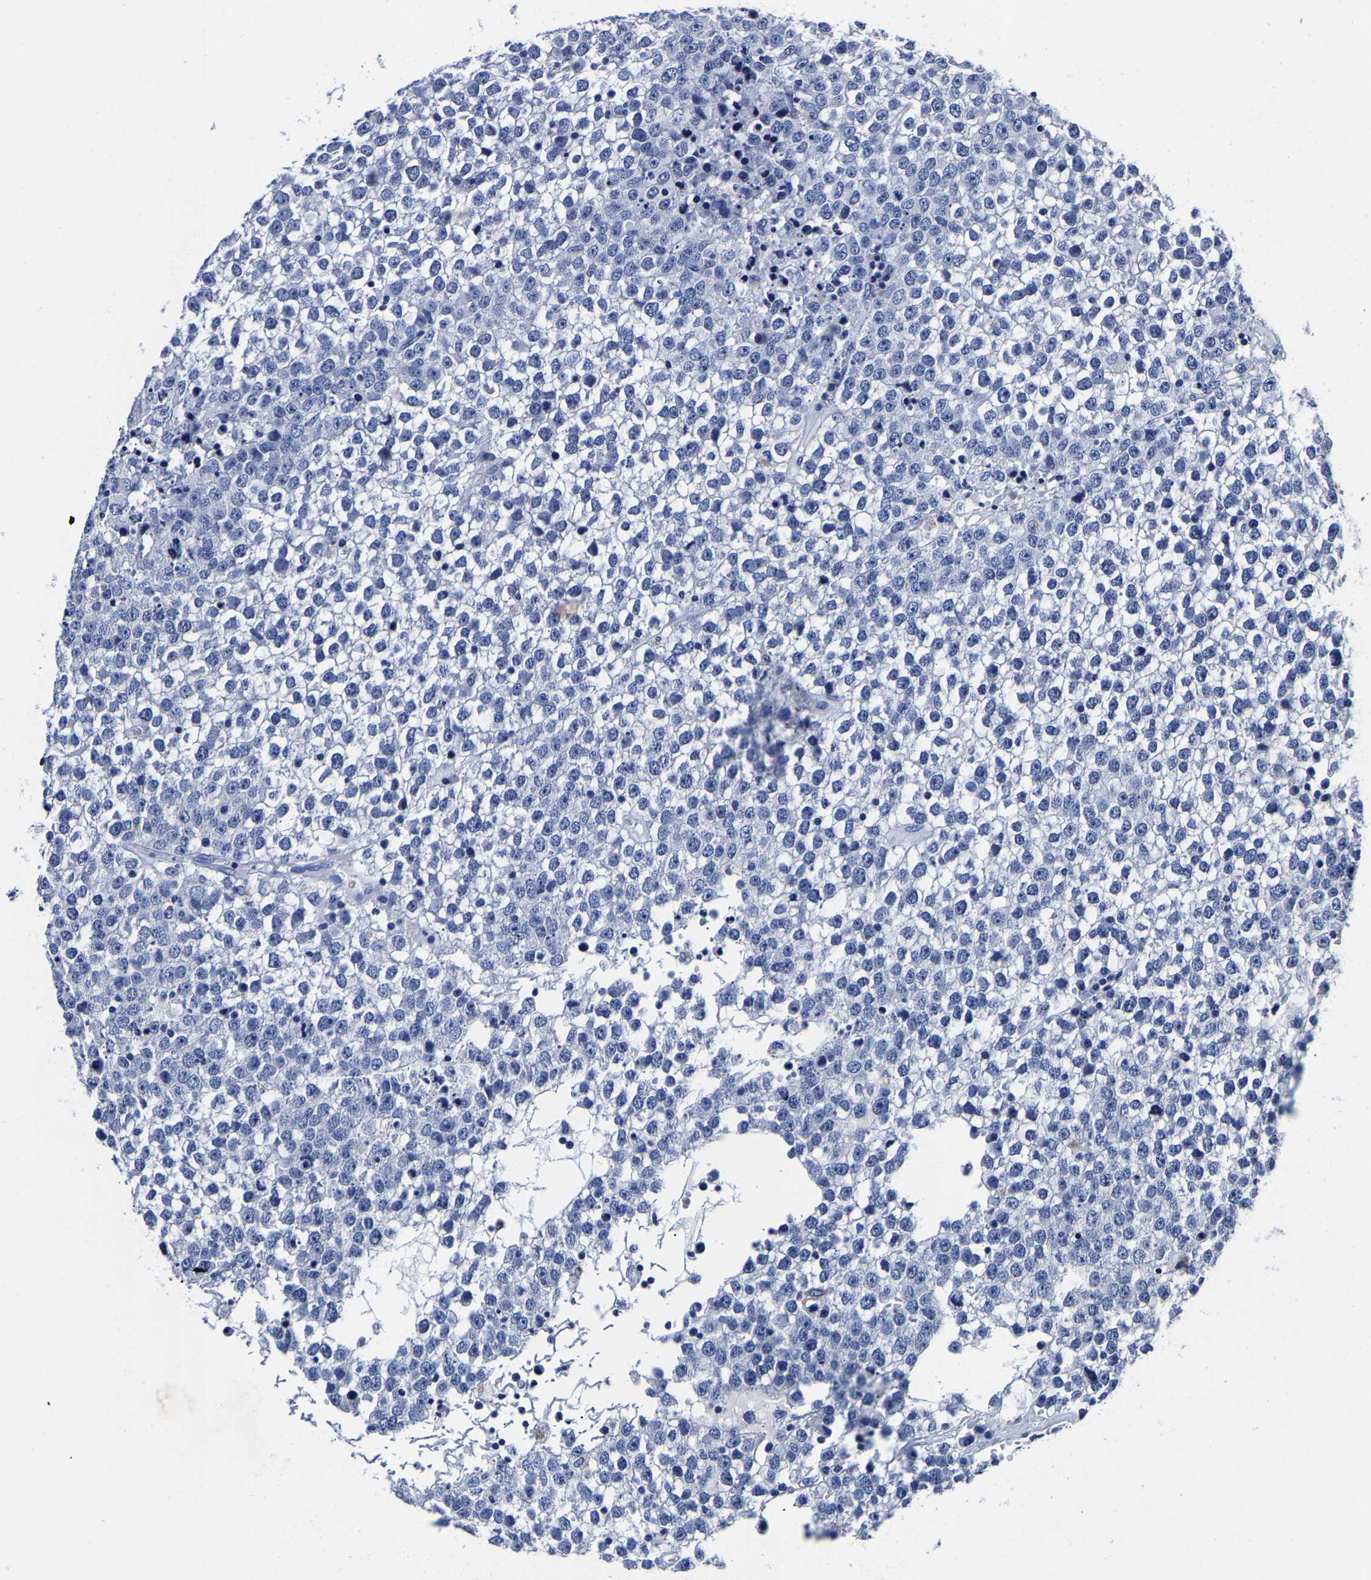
{"staining": {"intensity": "negative", "quantity": "none", "location": "none"}, "tissue": "testis cancer", "cell_type": "Tumor cells", "image_type": "cancer", "snomed": [{"axis": "morphology", "description": "Seminoma, NOS"}, {"axis": "topography", "description": "Testis"}], "caption": "The micrograph reveals no significant staining in tumor cells of seminoma (testis).", "gene": "CPA2", "patient": {"sex": "male", "age": 65}}